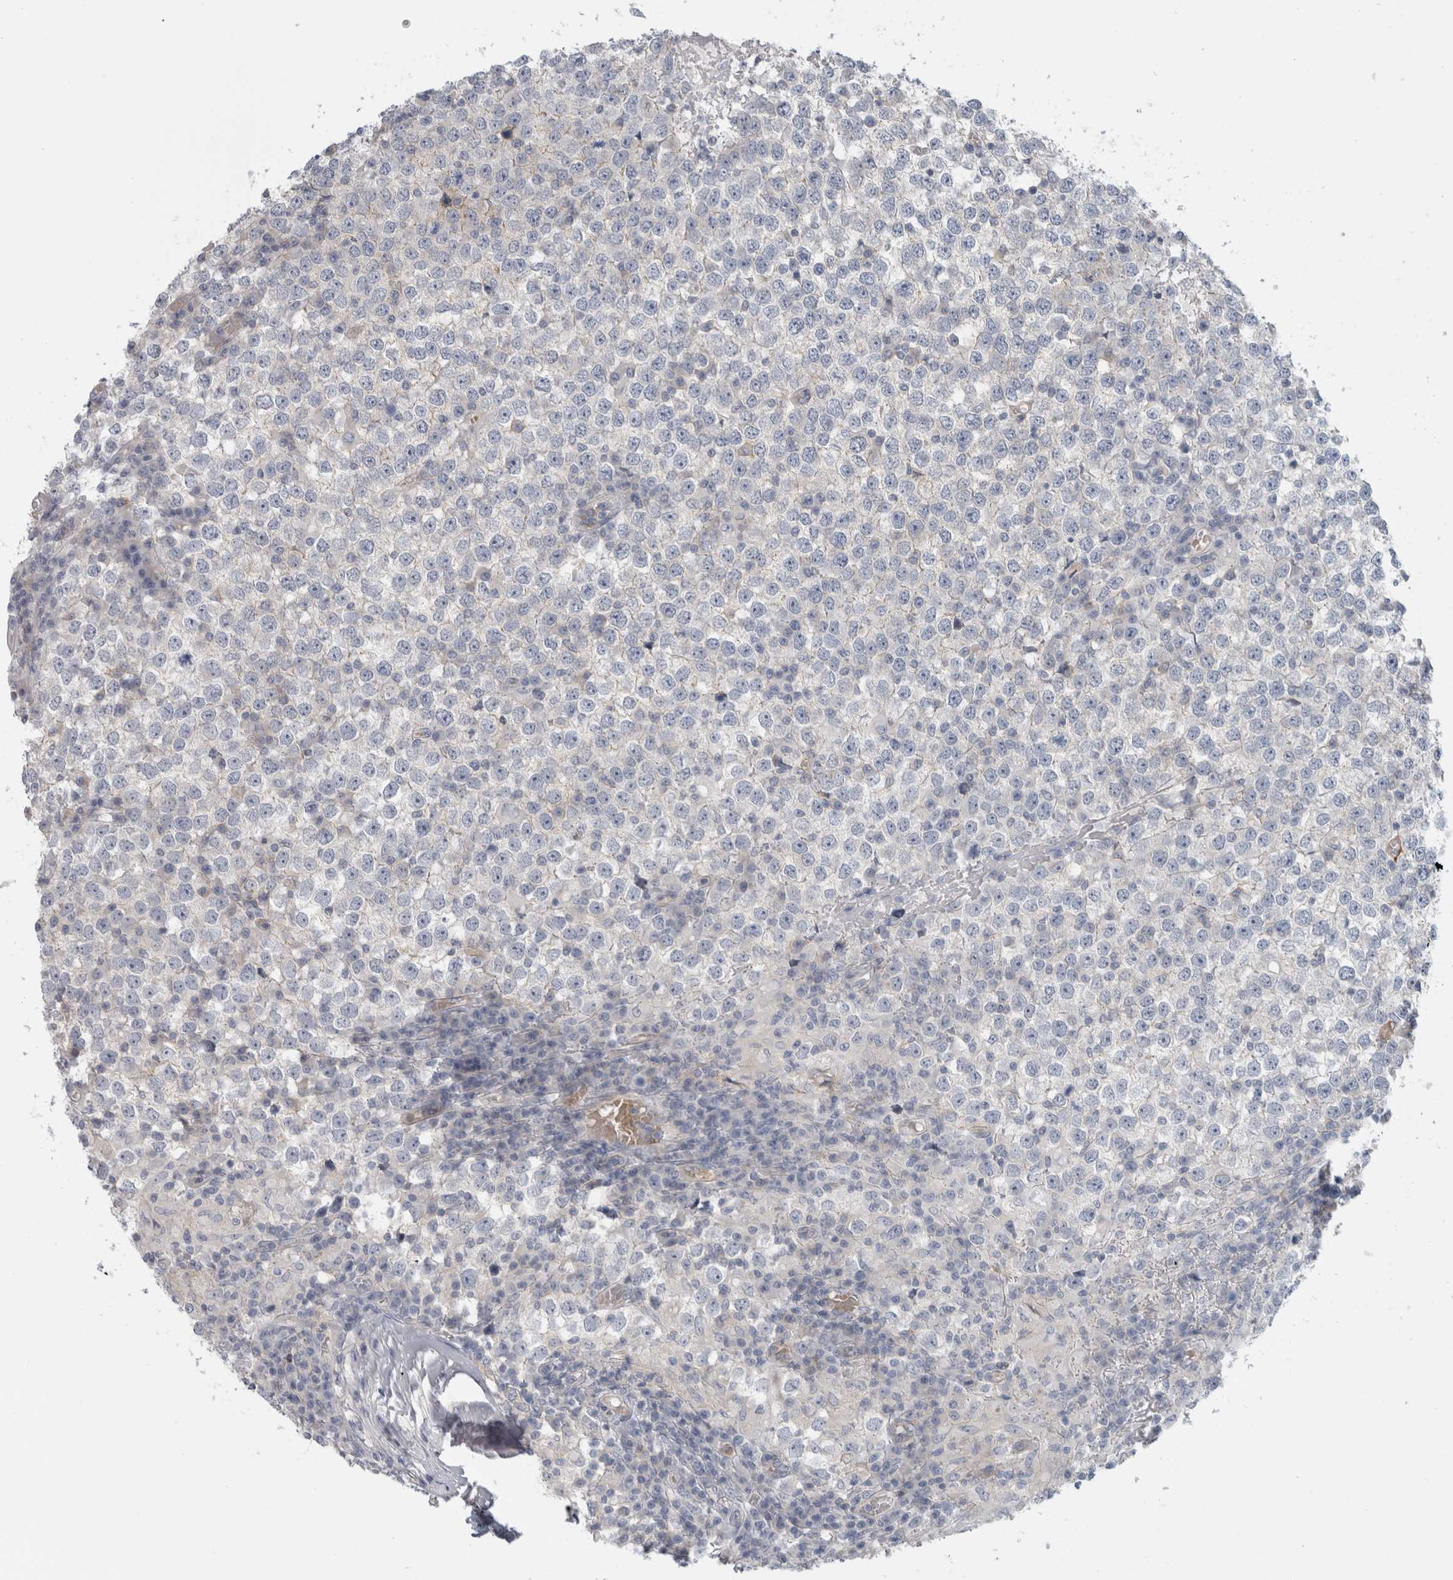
{"staining": {"intensity": "negative", "quantity": "none", "location": "none"}, "tissue": "testis cancer", "cell_type": "Tumor cells", "image_type": "cancer", "snomed": [{"axis": "morphology", "description": "Seminoma, NOS"}, {"axis": "topography", "description": "Testis"}], "caption": "Tumor cells show no significant expression in seminoma (testis).", "gene": "CD55", "patient": {"sex": "male", "age": 65}}